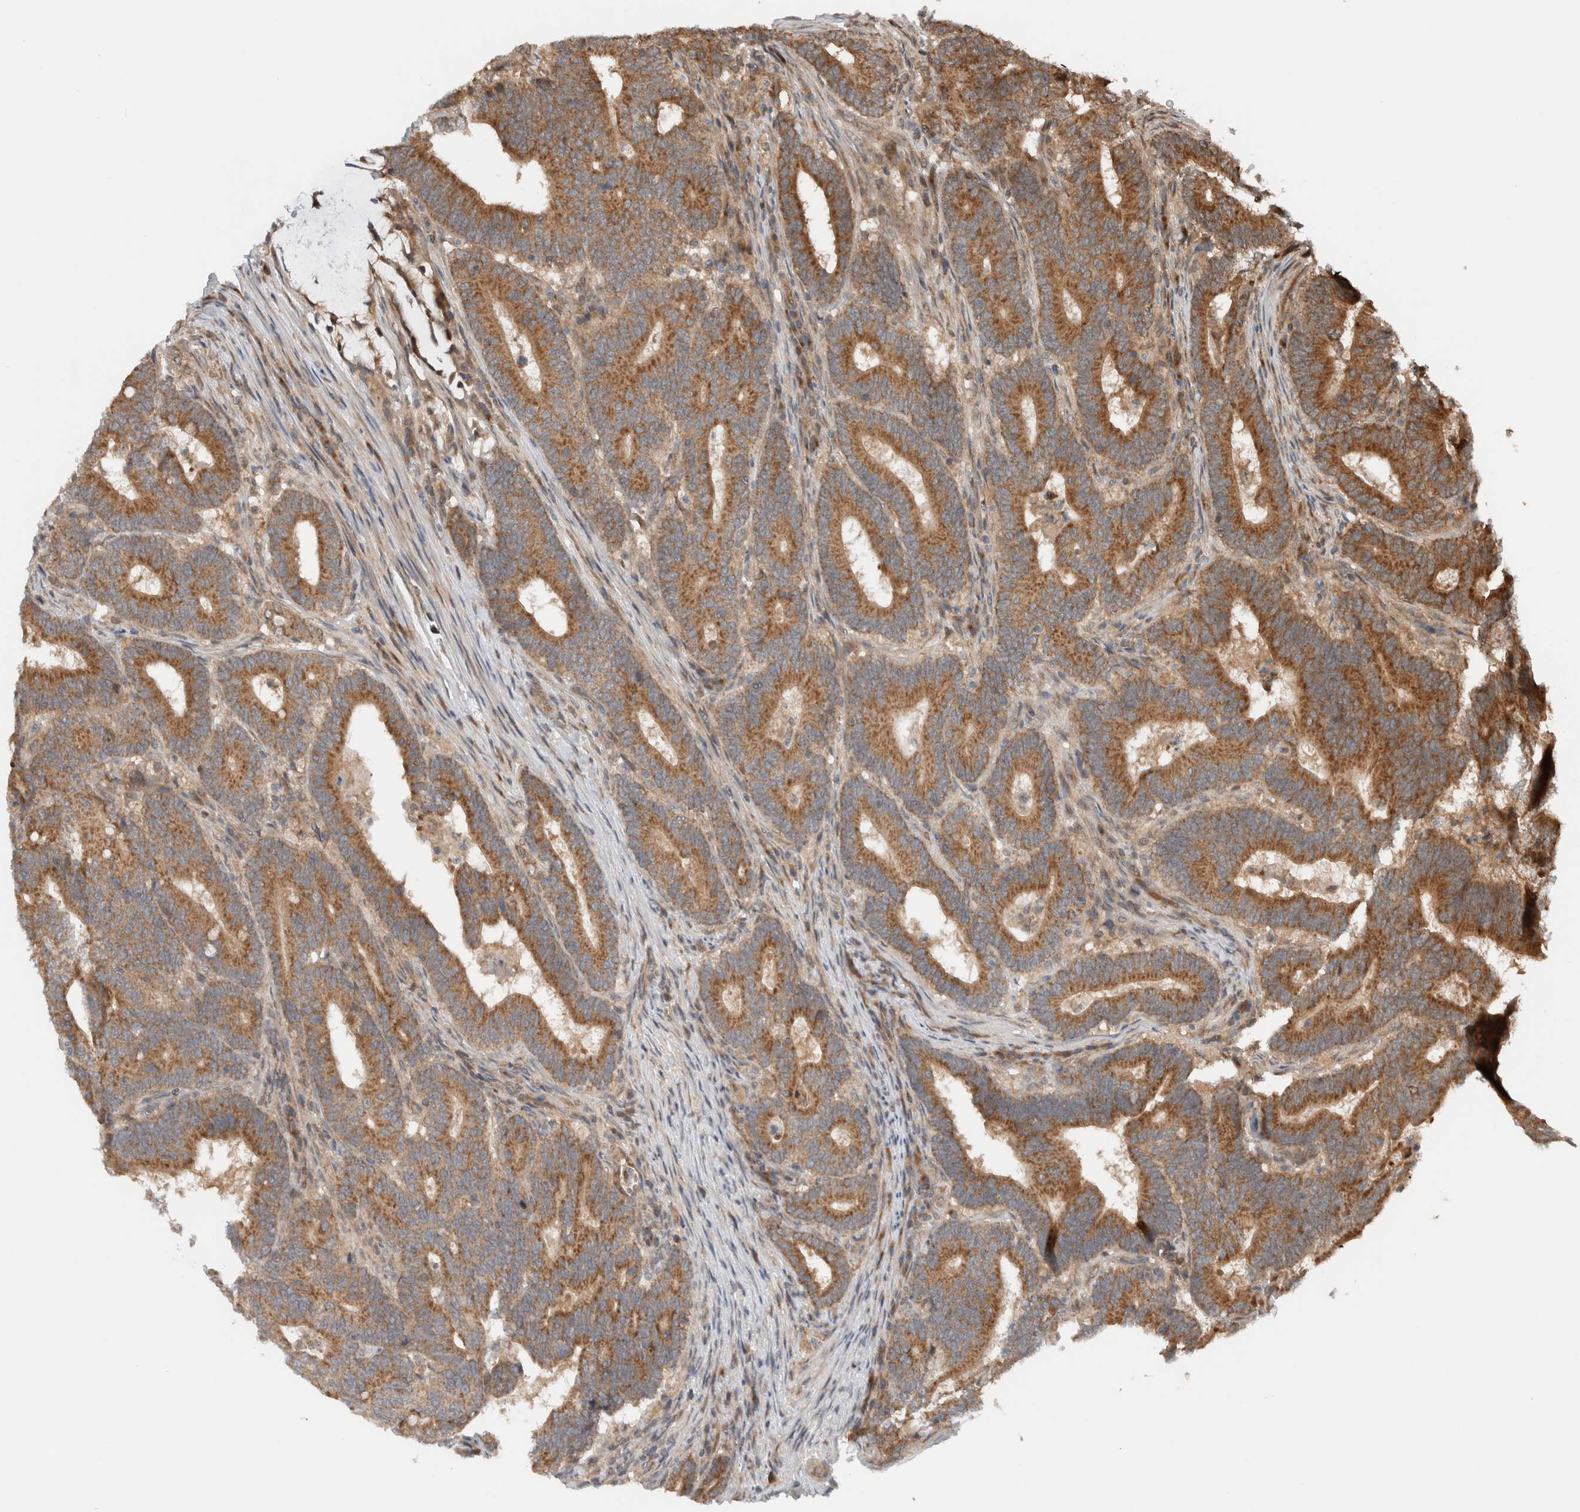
{"staining": {"intensity": "strong", "quantity": ">75%", "location": "cytoplasmic/membranous"}, "tissue": "colorectal cancer", "cell_type": "Tumor cells", "image_type": "cancer", "snomed": [{"axis": "morphology", "description": "Adenocarcinoma, NOS"}, {"axis": "topography", "description": "Colon"}], "caption": "The micrograph shows staining of colorectal cancer, revealing strong cytoplasmic/membranous protein staining (brown color) within tumor cells.", "gene": "KLHL6", "patient": {"sex": "female", "age": 66}}